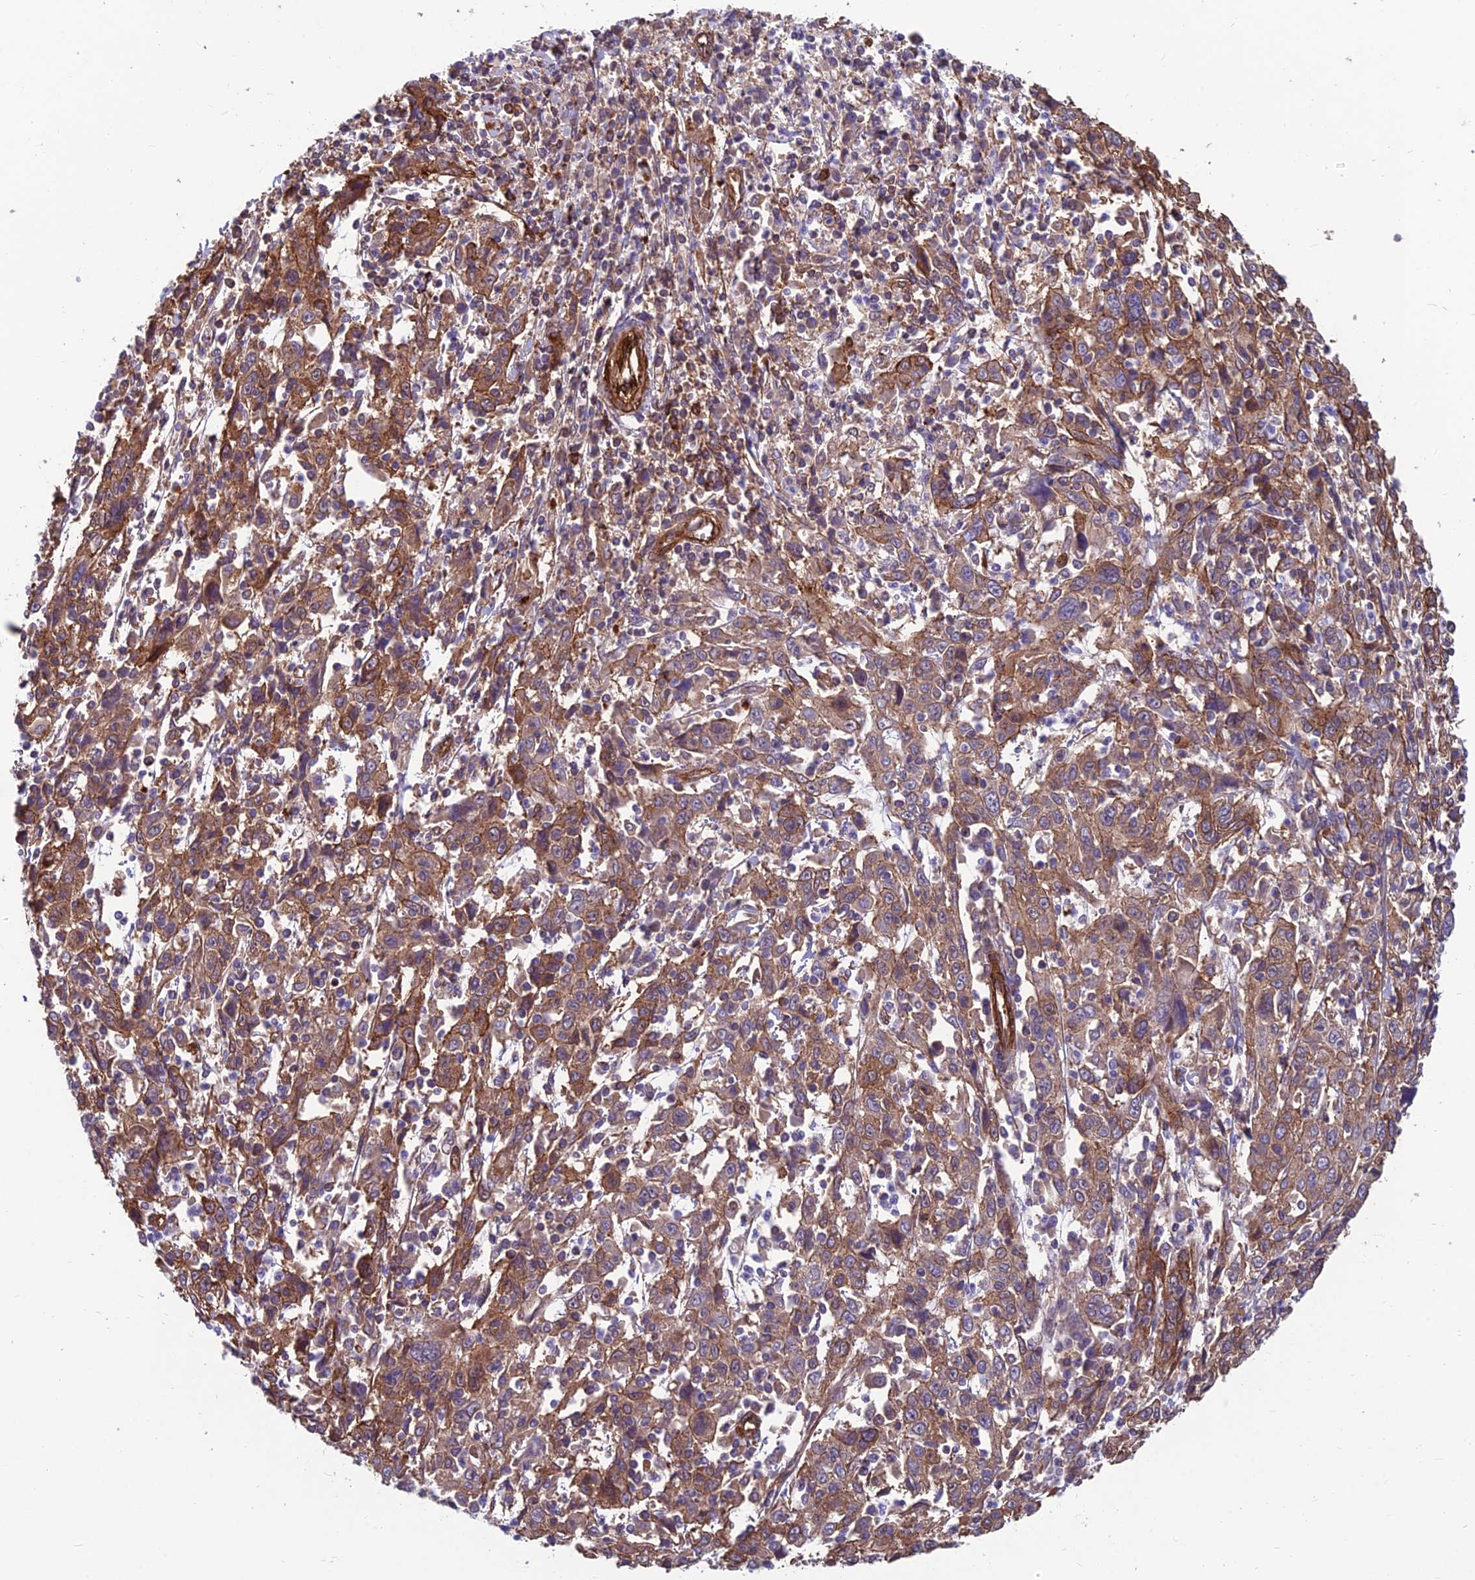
{"staining": {"intensity": "weak", "quantity": "25%-75%", "location": "cytoplasmic/membranous"}, "tissue": "cervical cancer", "cell_type": "Tumor cells", "image_type": "cancer", "snomed": [{"axis": "morphology", "description": "Squamous cell carcinoma, NOS"}, {"axis": "topography", "description": "Cervix"}], "caption": "The immunohistochemical stain shows weak cytoplasmic/membranous staining in tumor cells of cervical squamous cell carcinoma tissue.", "gene": "RTN4RL1", "patient": {"sex": "female", "age": 46}}